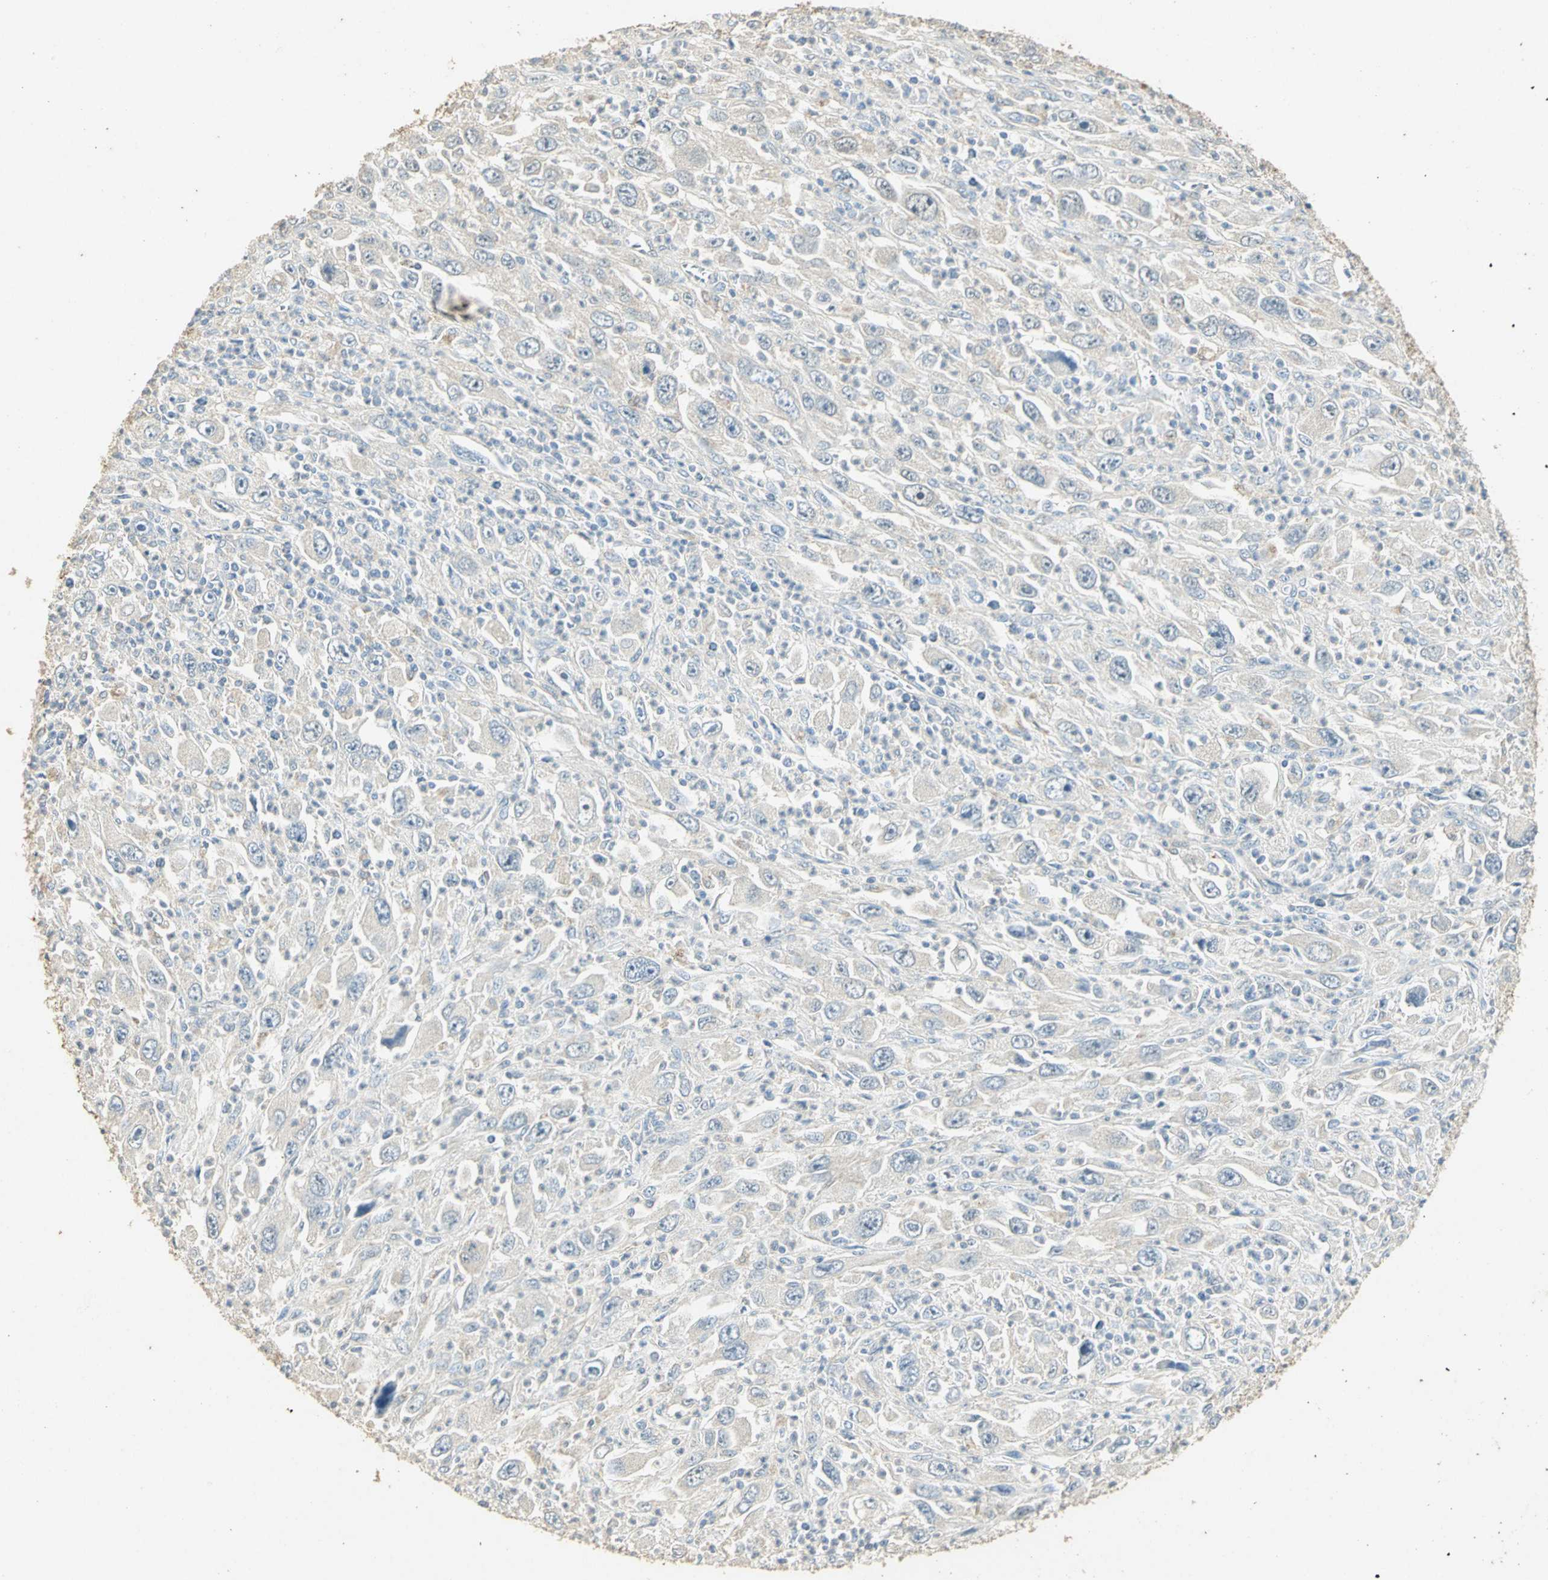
{"staining": {"intensity": "negative", "quantity": "none", "location": "none"}, "tissue": "melanoma", "cell_type": "Tumor cells", "image_type": "cancer", "snomed": [{"axis": "morphology", "description": "Malignant melanoma, Metastatic site"}, {"axis": "topography", "description": "Skin"}], "caption": "A micrograph of human malignant melanoma (metastatic site) is negative for staining in tumor cells. Nuclei are stained in blue.", "gene": "ASB9", "patient": {"sex": "female", "age": 56}}